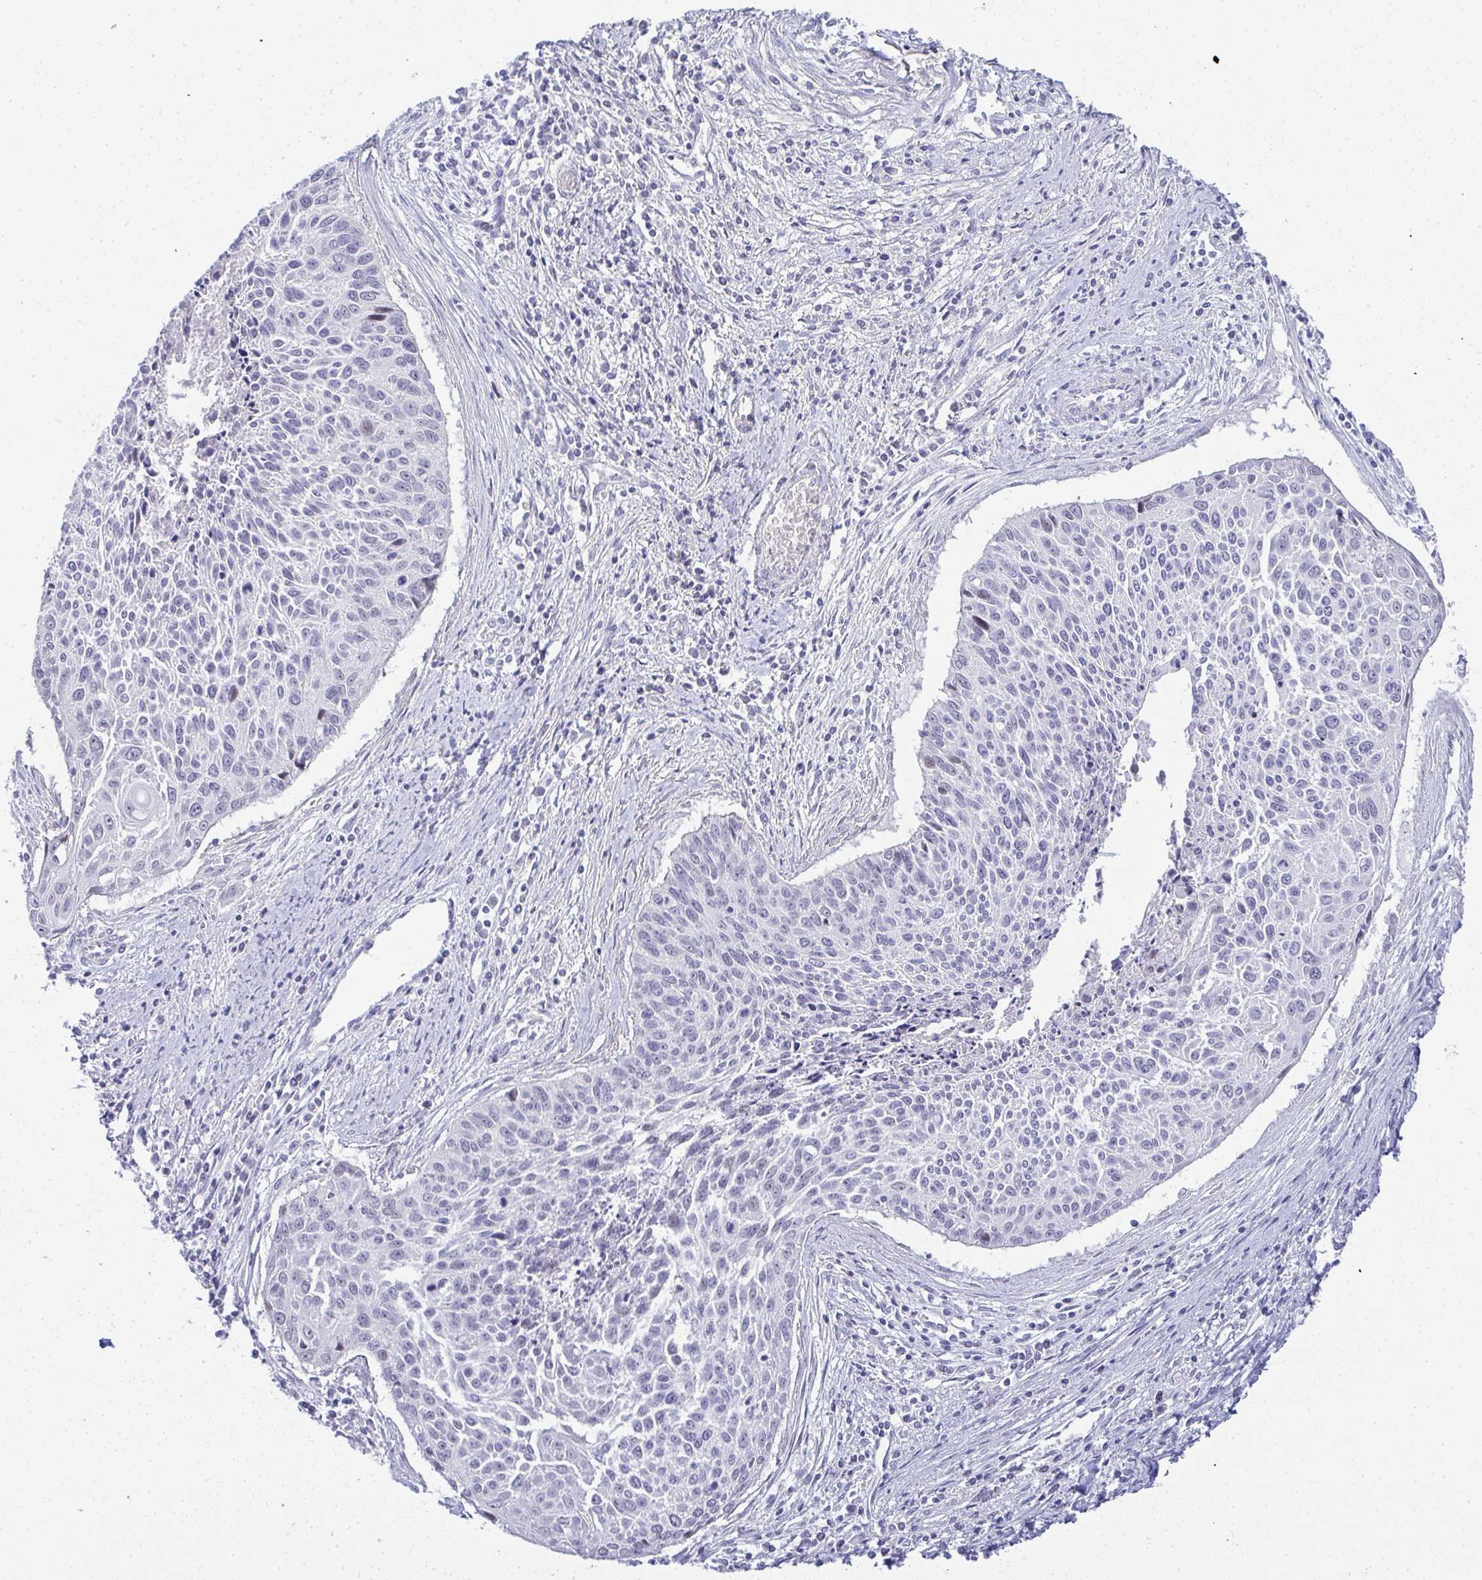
{"staining": {"intensity": "negative", "quantity": "none", "location": "none"}, "tissue": "cervical cancer", "cell_type": "Tumor cells", "image_type": "cancer", "snomed": [{"axis": "morphology", "description": "Squamous cell carcinoma, NOS"}, {"axis": "topography", "description": "Cervix"}], "caption": "Tumor cells show no significant protein staining in cervical cancer (squamous cell carcinoma).", "gene": "EID3", "patient": {"sex": "female", "age": 55}}